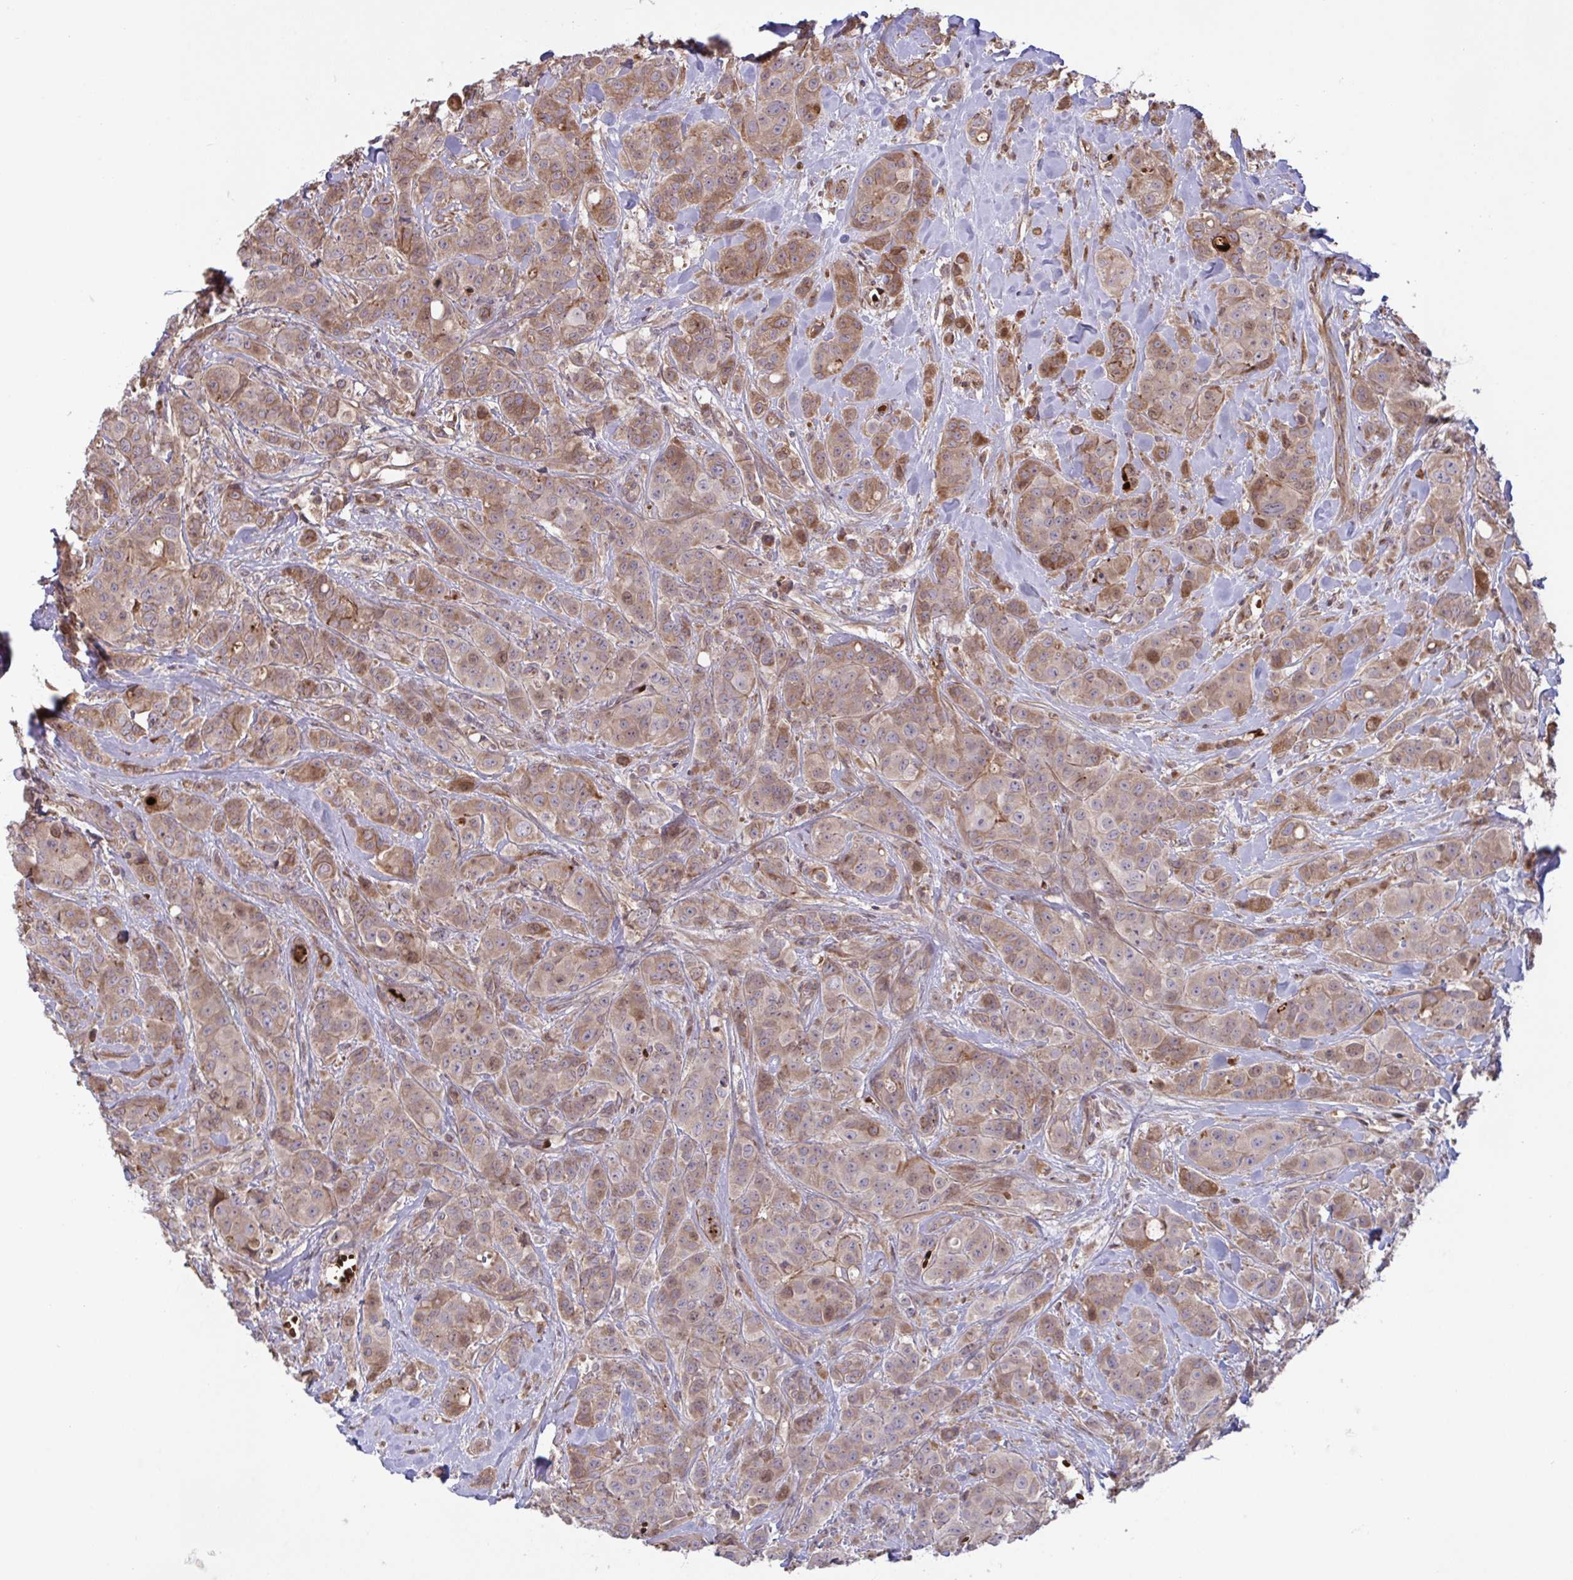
{"staining": {"intensity": "moderate", "quantity": "25%-75%", "location": "cytoplasmic/membranous"}, "tissue": "breast cancer", "cell_type": "Tumor cells", "image_type": "cancer", "snomed": [{"axis": "morphology", "description": "Normal tissue, NOS"}, {"axis": "morphology", "description": "Duct carcinoma"}, {"axis": "topography", "description": "Breast"}], "caption": "Infiltrating ductal carcinoma (breast) stained for a protein reveals moderate cytoplasmic/membranous positivity in tumor cells. (DAB = brown stain, brightfield microscopy at high magnification).", "gene": "IL1R1", "patient": {"sex": "female", "age": 43}}